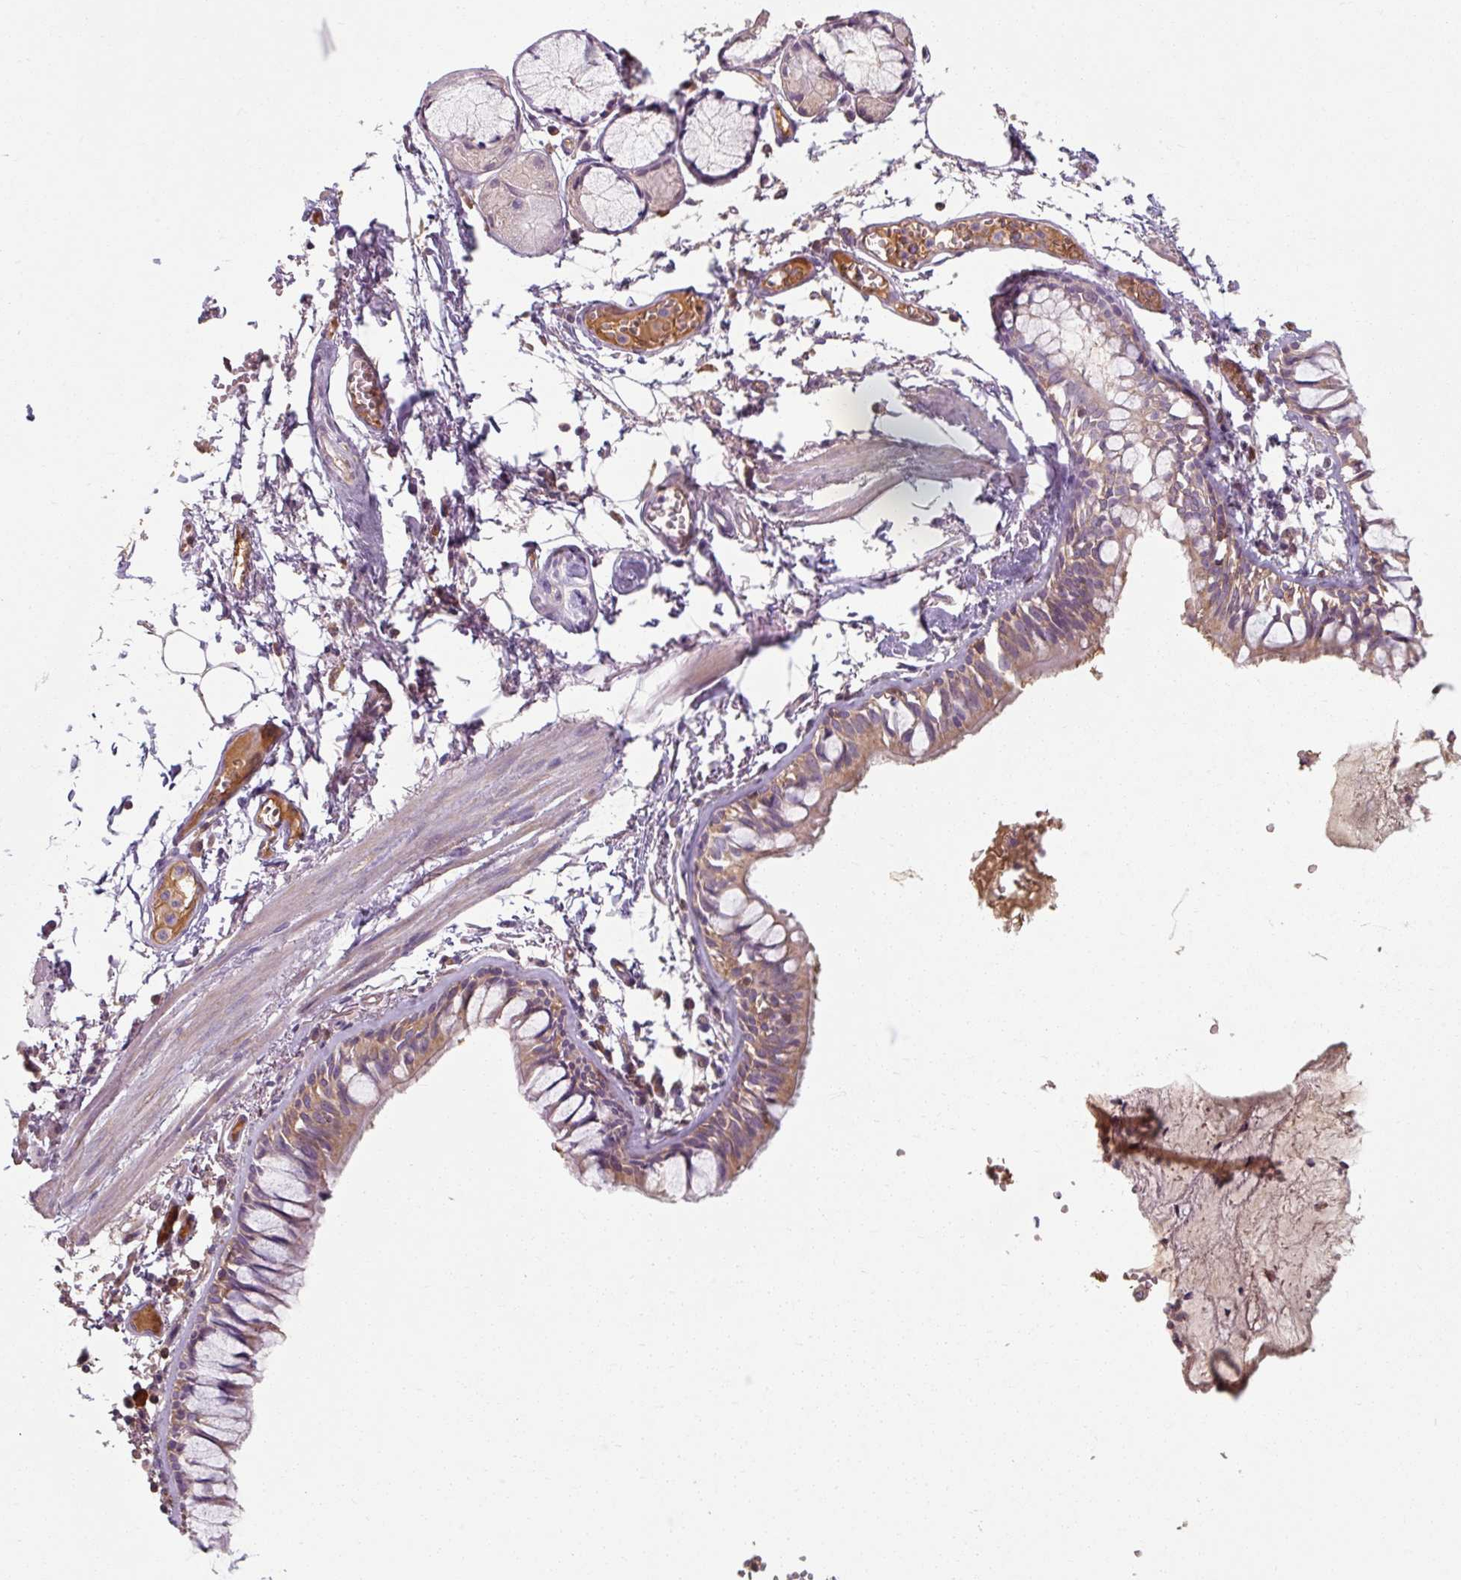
{"staining": {"intensity": "moderate", "quantity": "25%-75%", "location": "cytoplasmic/membranous"}, "tissue": "bronchus", "cell_type": "Respiratory epithelial cells", "image_type": "normal", "snomed": [{"axis": "morphology", "description": "Normal tissue, NOS"}, {"axis": "topography", "description": "Cartilage tissue"}, {"axis": "topography", "description": "Bronchus"}], "caption": "Immunohistochemistry (IHC) (DAB) staining of normal bronchus reveals moderate cytoplasmic/membranous protein expression in about 25%-75% of respiratory epithelial cells. The staining was performed using DAB, with brown indicating positive protein expression. Nuclei are stained blue with hematoxylin.", "gene": "TSEN54", "patient": {"sex": "male", "age": 78}}